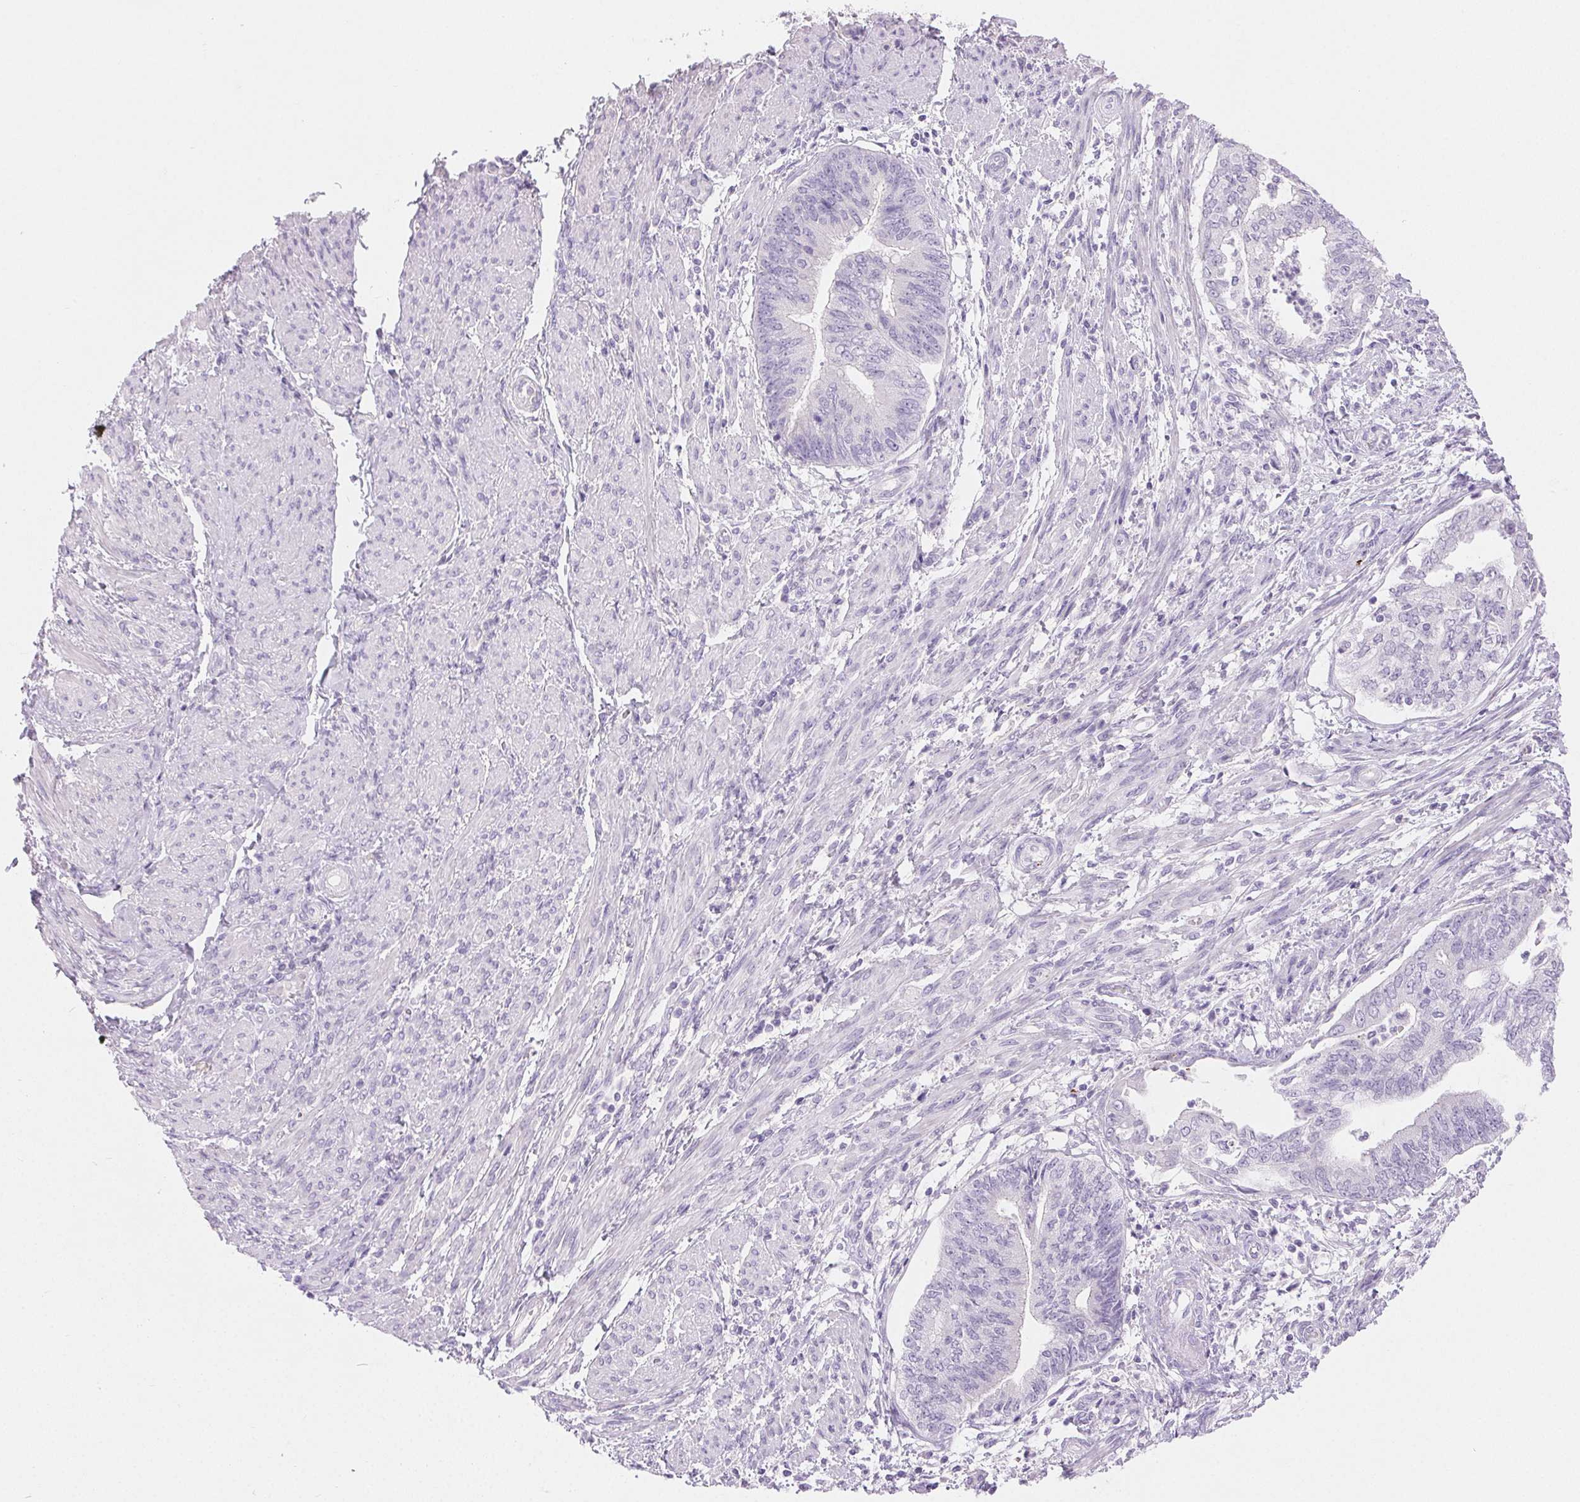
{"staining": {"intensity": "negative", "quantity": "none", "location": "none"}, "tissue": "endometrial cancer", "cell_type": "Tumor cells", "image_type": "cancer", "snomed": [{"axis": "morphology", "description": "Adenocarcinoma, NOS"}, {"axis": "topography", "description": "Endometrium"}], "caption": "DAB immunohistochemical staining of human endometrial cancer (adenocarcinoma) exhibits no significant staining in tumor cells.", "gene": "CLDN16", "patient": {"sex": "female", "age": 65}}